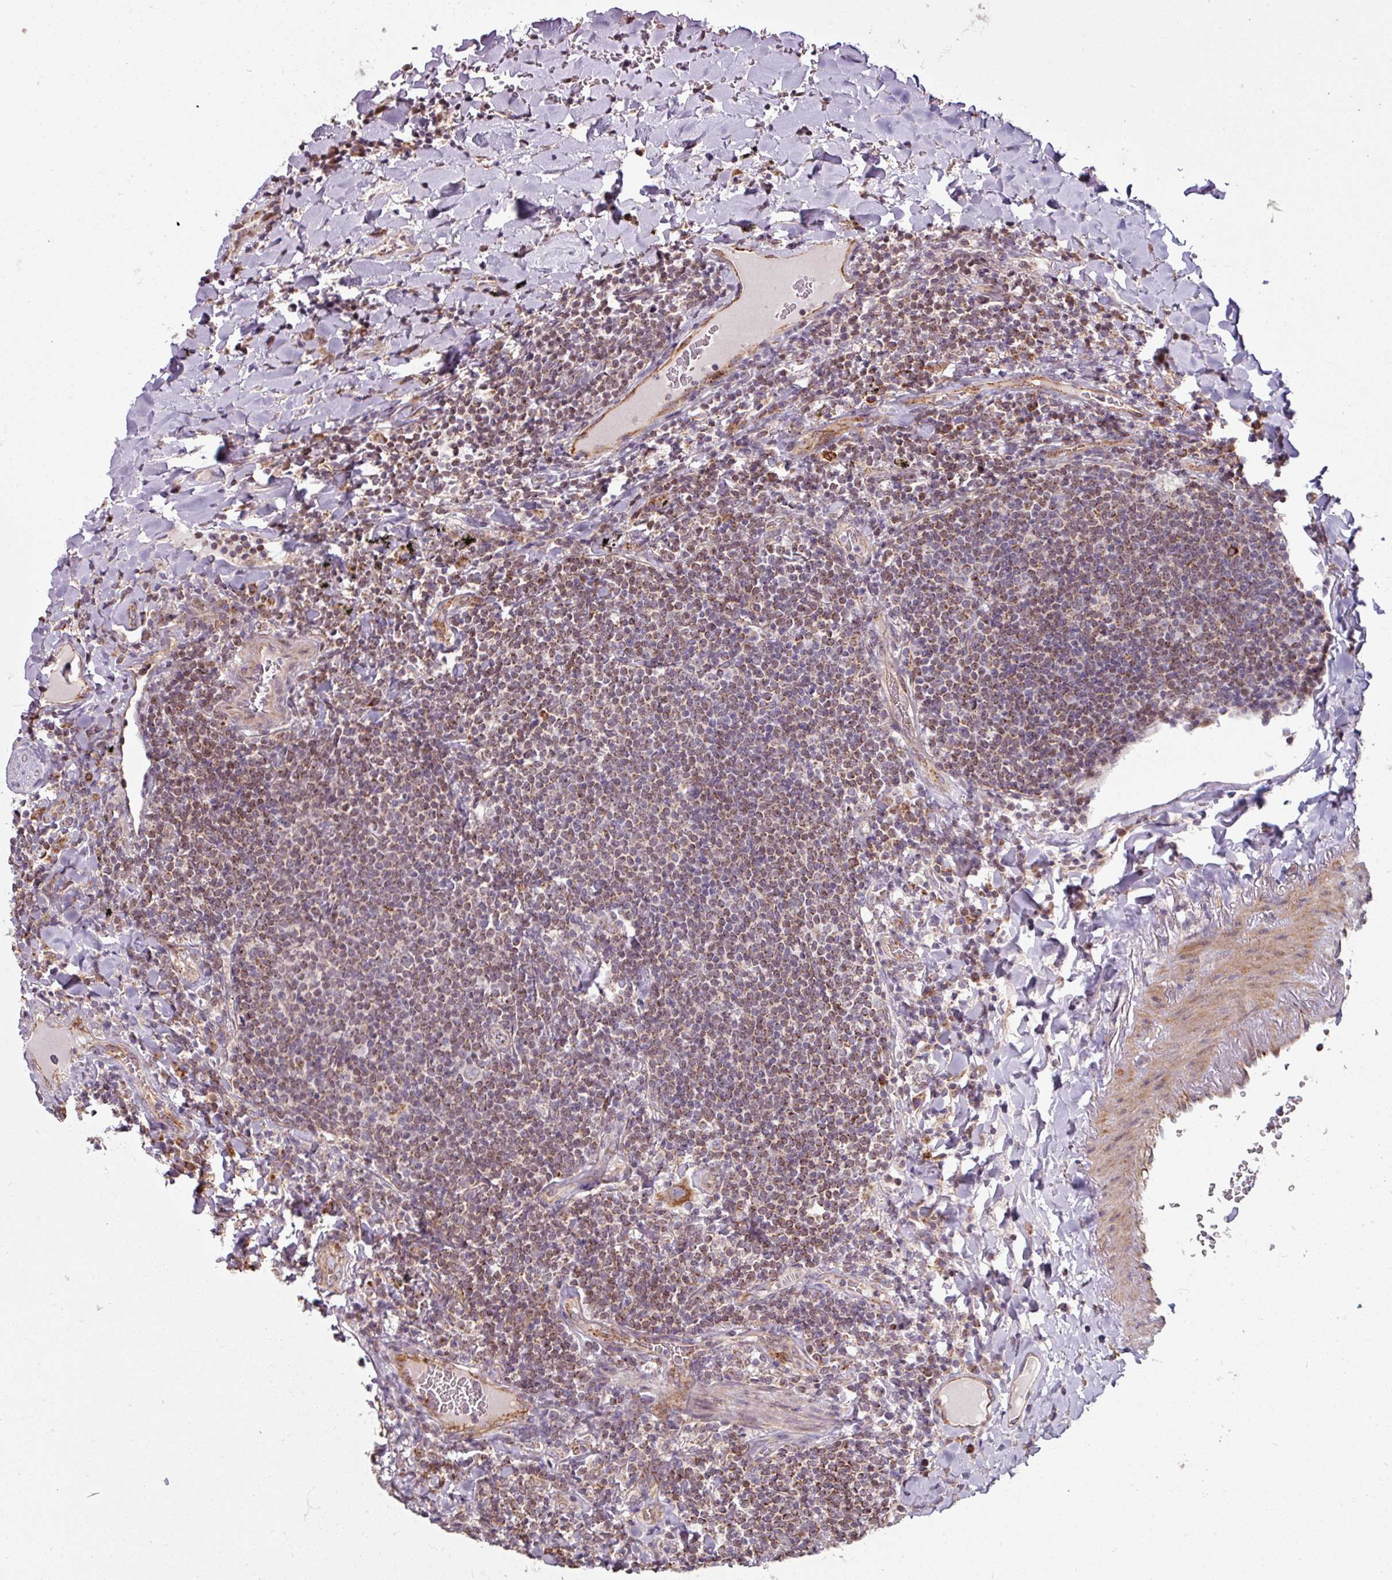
{"staining": {"intensity": "moderate", "quantity": "25%-75%", "location": "cytoplasmic/membranous"}, "tissue": "lymphoma", "cell_type": "Tumor cells", "image_type": "cancer", "snomed": [{"axis": "morphology", "description": "Malignant lymphoma, non-Hodgkin's type, Low grade"}, {"axis": "topography", "description": "Lung"}], "caption": "IHC staining of lymphoma, which reveals medium levels of moderate cytoplasmic/membranous positivity in approximately 25%-75% of tumor cells indicating moderate cytoplasmic/membranous protein staining. The staining was performed using DAB (brown) for protein detection and nuclei were counterstained in hematoxylin (blue).", "gene": "MAGT1", "patient": {"sex": "female", "age": 71}}